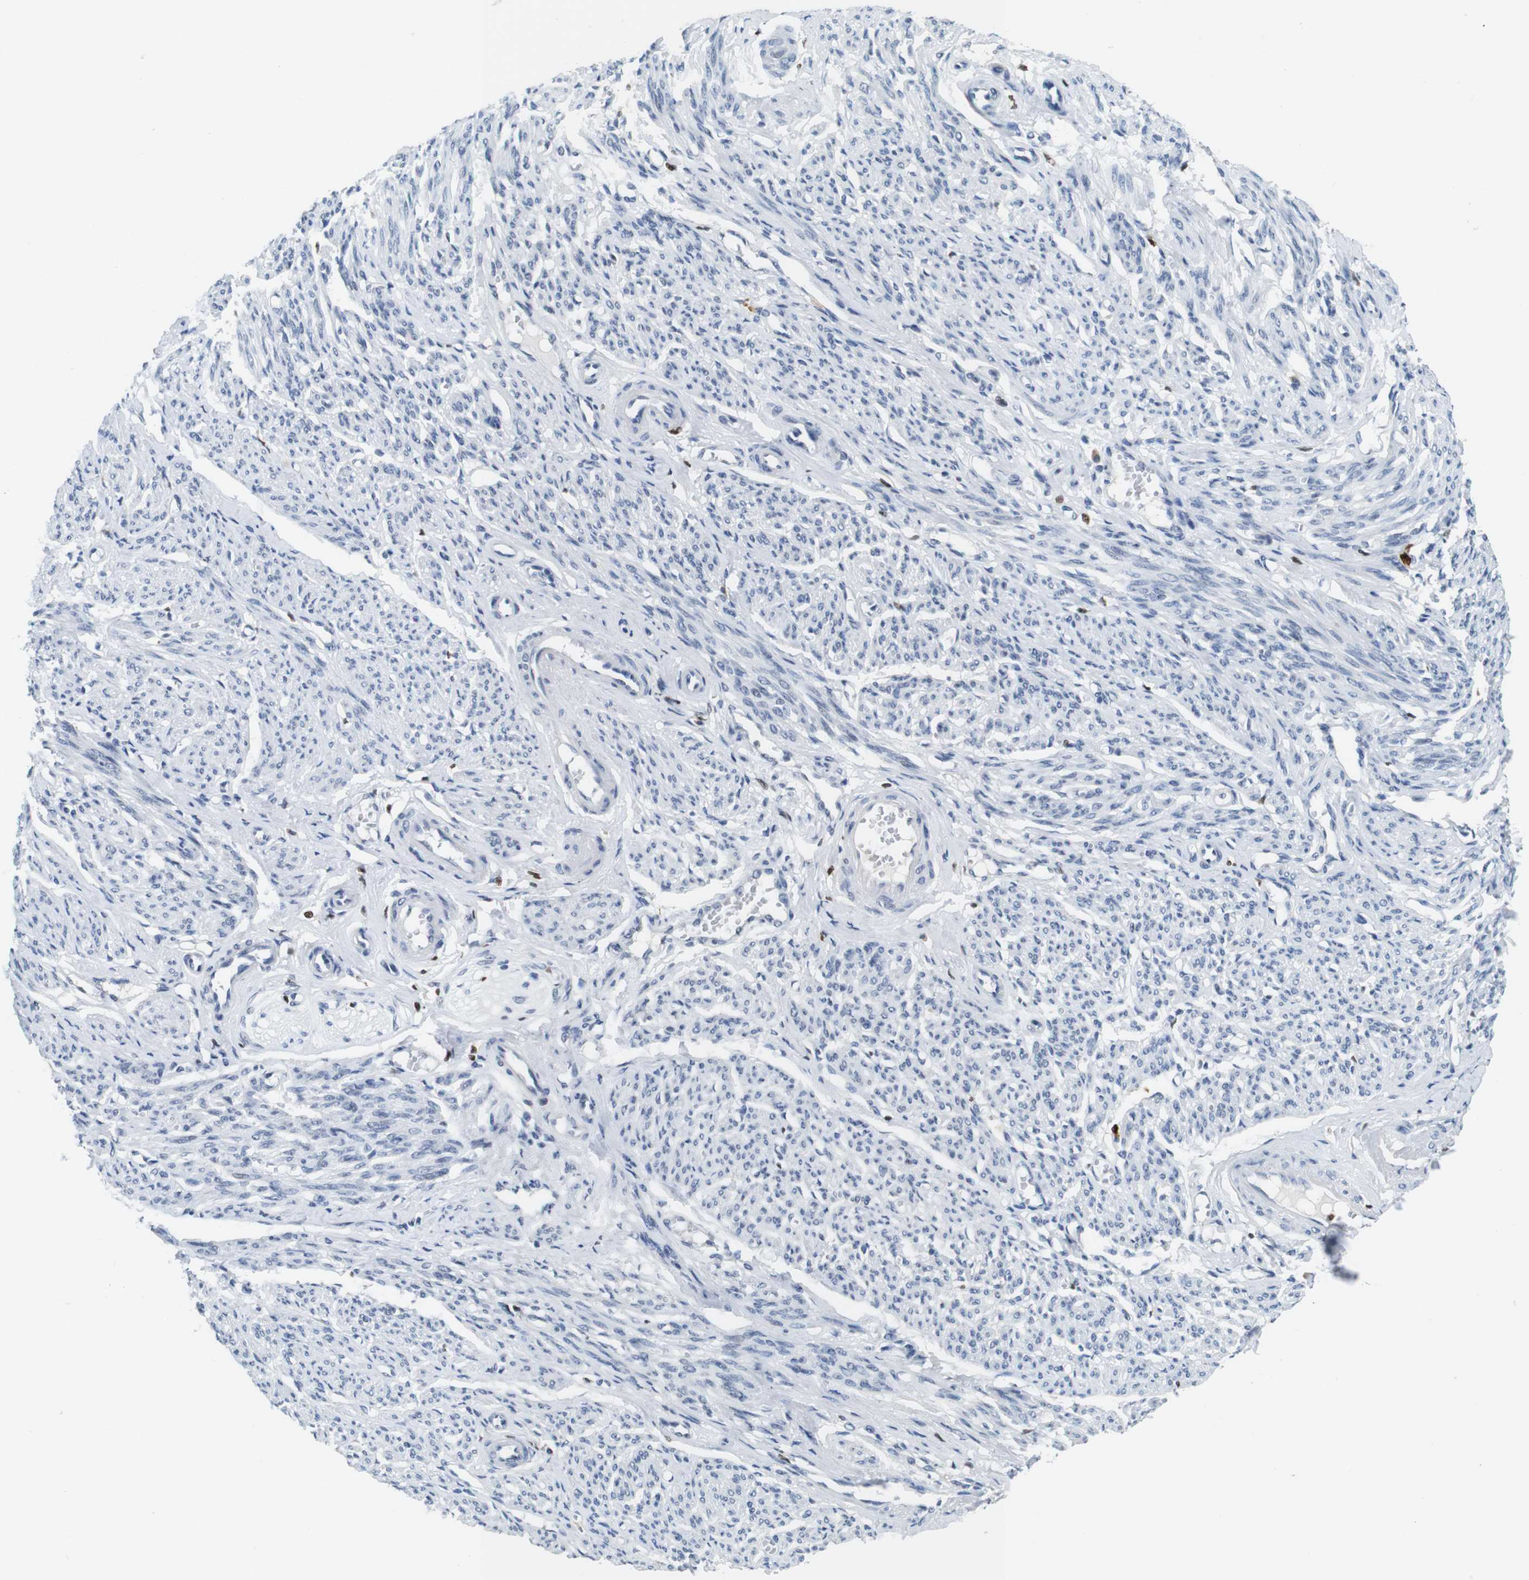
{"staining": {"intensity": "negative", "quantity": "none", "location": "none"}, "tissue": "smooth muscle", "cell_type": "Smooth muscle cells", "image_type": "normal", "snomed": [{"axis": "morphology", "description": "Normal tissue, NOS"}, {"axis": "topography", "description": "Smooth muscle"}], "caption": "Immunohistochemistry (IHC) histopathology image of benign human smooth muscle stained for a protein (brown), which shows no expression in smooth muscle cells.", "gene": "IRF8", "patient": {"sex": "female", "age": 65}}